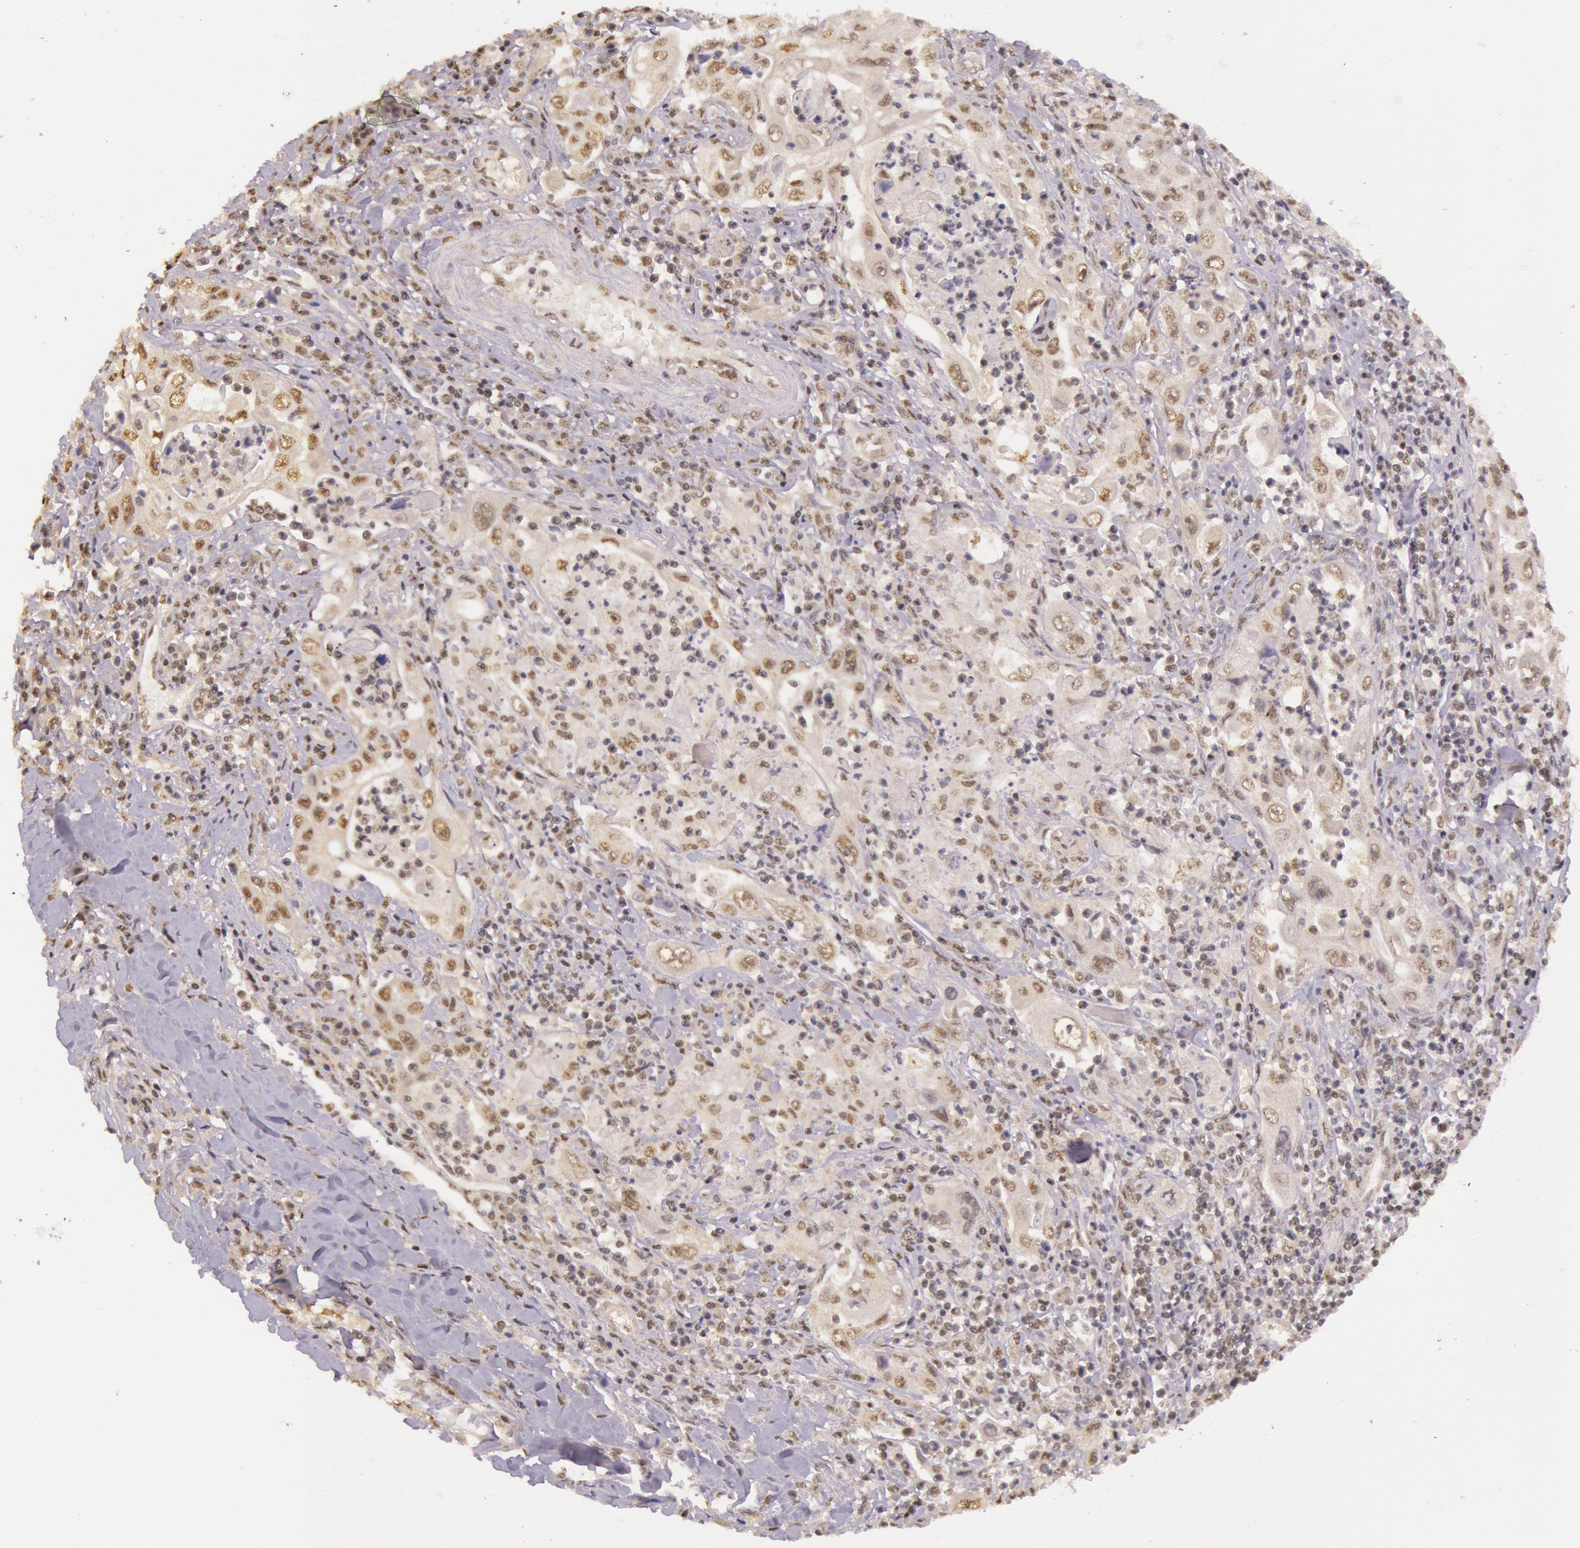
{"staining": {"intensity": "moderate", "quantity": "25%-75%", "location": "nuclear"}, "tissue": "pancreatic cancer", "cell_type": "Tumor cells", "image_type": "cancer", "snomed": [{"axis": "morphology", "description": "Adenocarcinoma, NOS"}, {"axis": "topography", "description": "Pancreas"}], "caption": "Human pancreatic cancer (adenocarcinoma) stained for a protein (brown) displays moderate nuclear positive positivity in about 25%-75% of tumor cells.", "gene": "RTL10", "patient": {"sex": "male", "age": 70}}